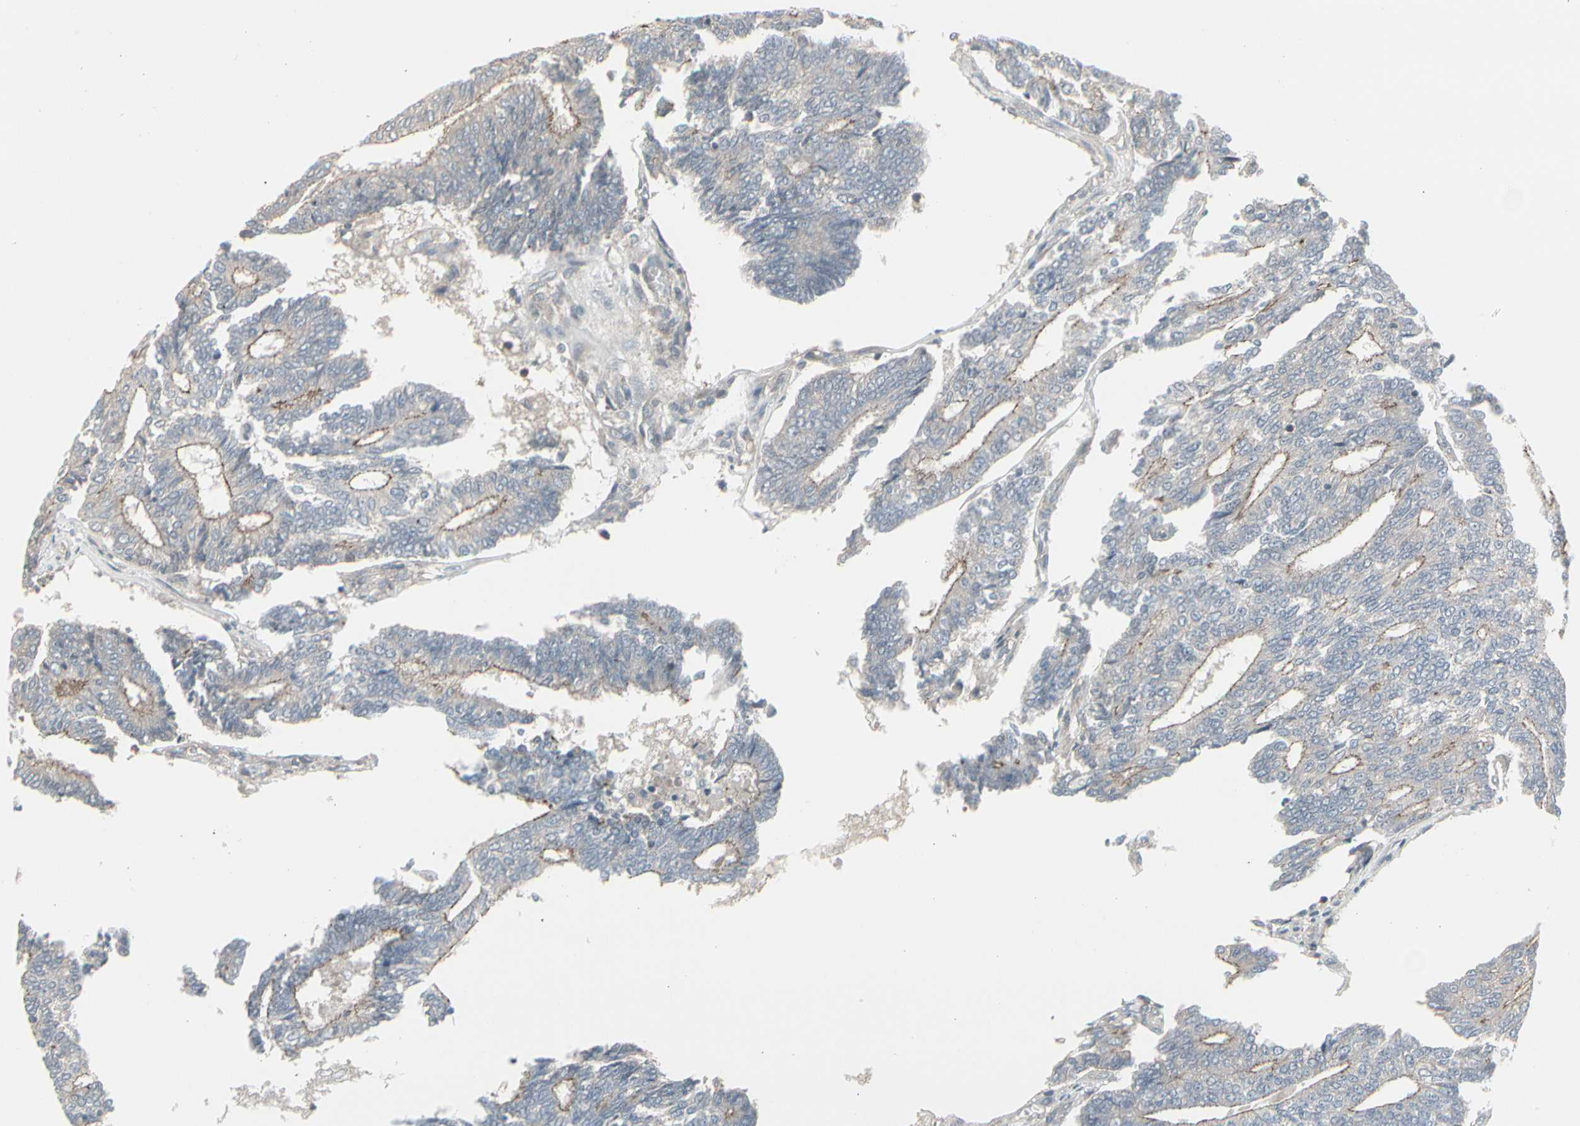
{"staining": {"intensity": "weak", "quantity": ">75%", "location": "cytoplasmic/membranous"}, "tissue": "prostate cancer", "cell_type": "Tumor cells", "image_type": "cancer", "snomed": [{"axis": "morphology", "description": "Adenocarcinoma, High grade"}, {"axis": "topography", "description": "Prostate"}], "caption": "This is an image of immunohistochemistry (IHC) staining of prostate cancer (adenocarcinoma (high-grade)), which shows weak staining in the cytoplasmic/membranous of tumor cells.", "gene": "EPS15", "patient": {"sex": "male", "age": 55}}